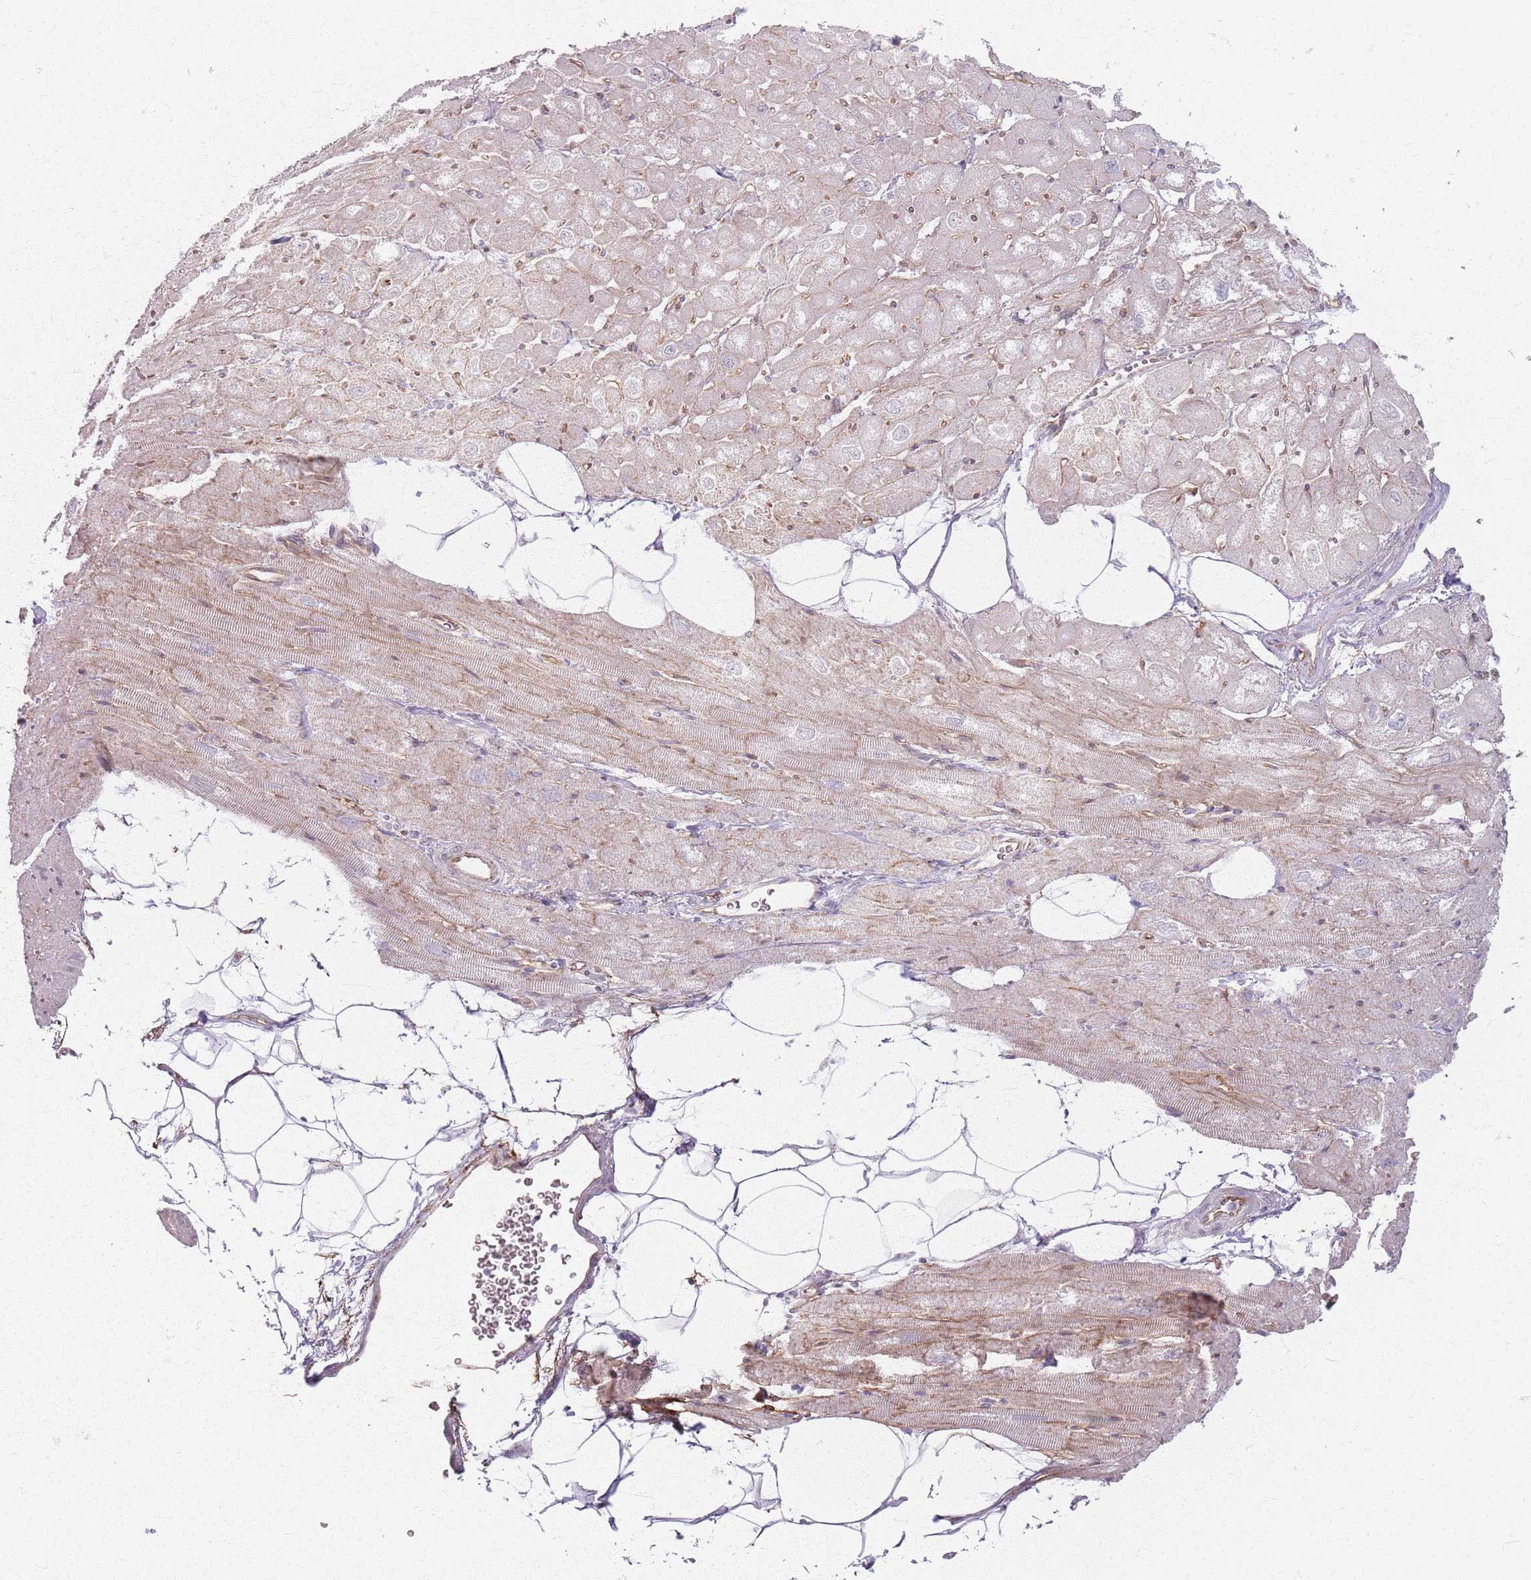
{"staining": {"intensity": "weak", "quantity": "25%-75%", "location": "cytoplasmic/membranous"}, "tissue": "heart muscle", "cell_type": "Cardiomyocytes", "image_type": "normal", "snomed": [{"axis": "morphology", "description": "Normal tissue, NOS"}, {"axis": "topography", "description": "Heart"}], "caption": "A photomicrograph of heart muscle stained for a protein demonstrates weak cytoplasmic/membranous brown staining in cardiomyocytes.", "gene": "KCNA5", "patient": {"sex": "male", "age": 50}}